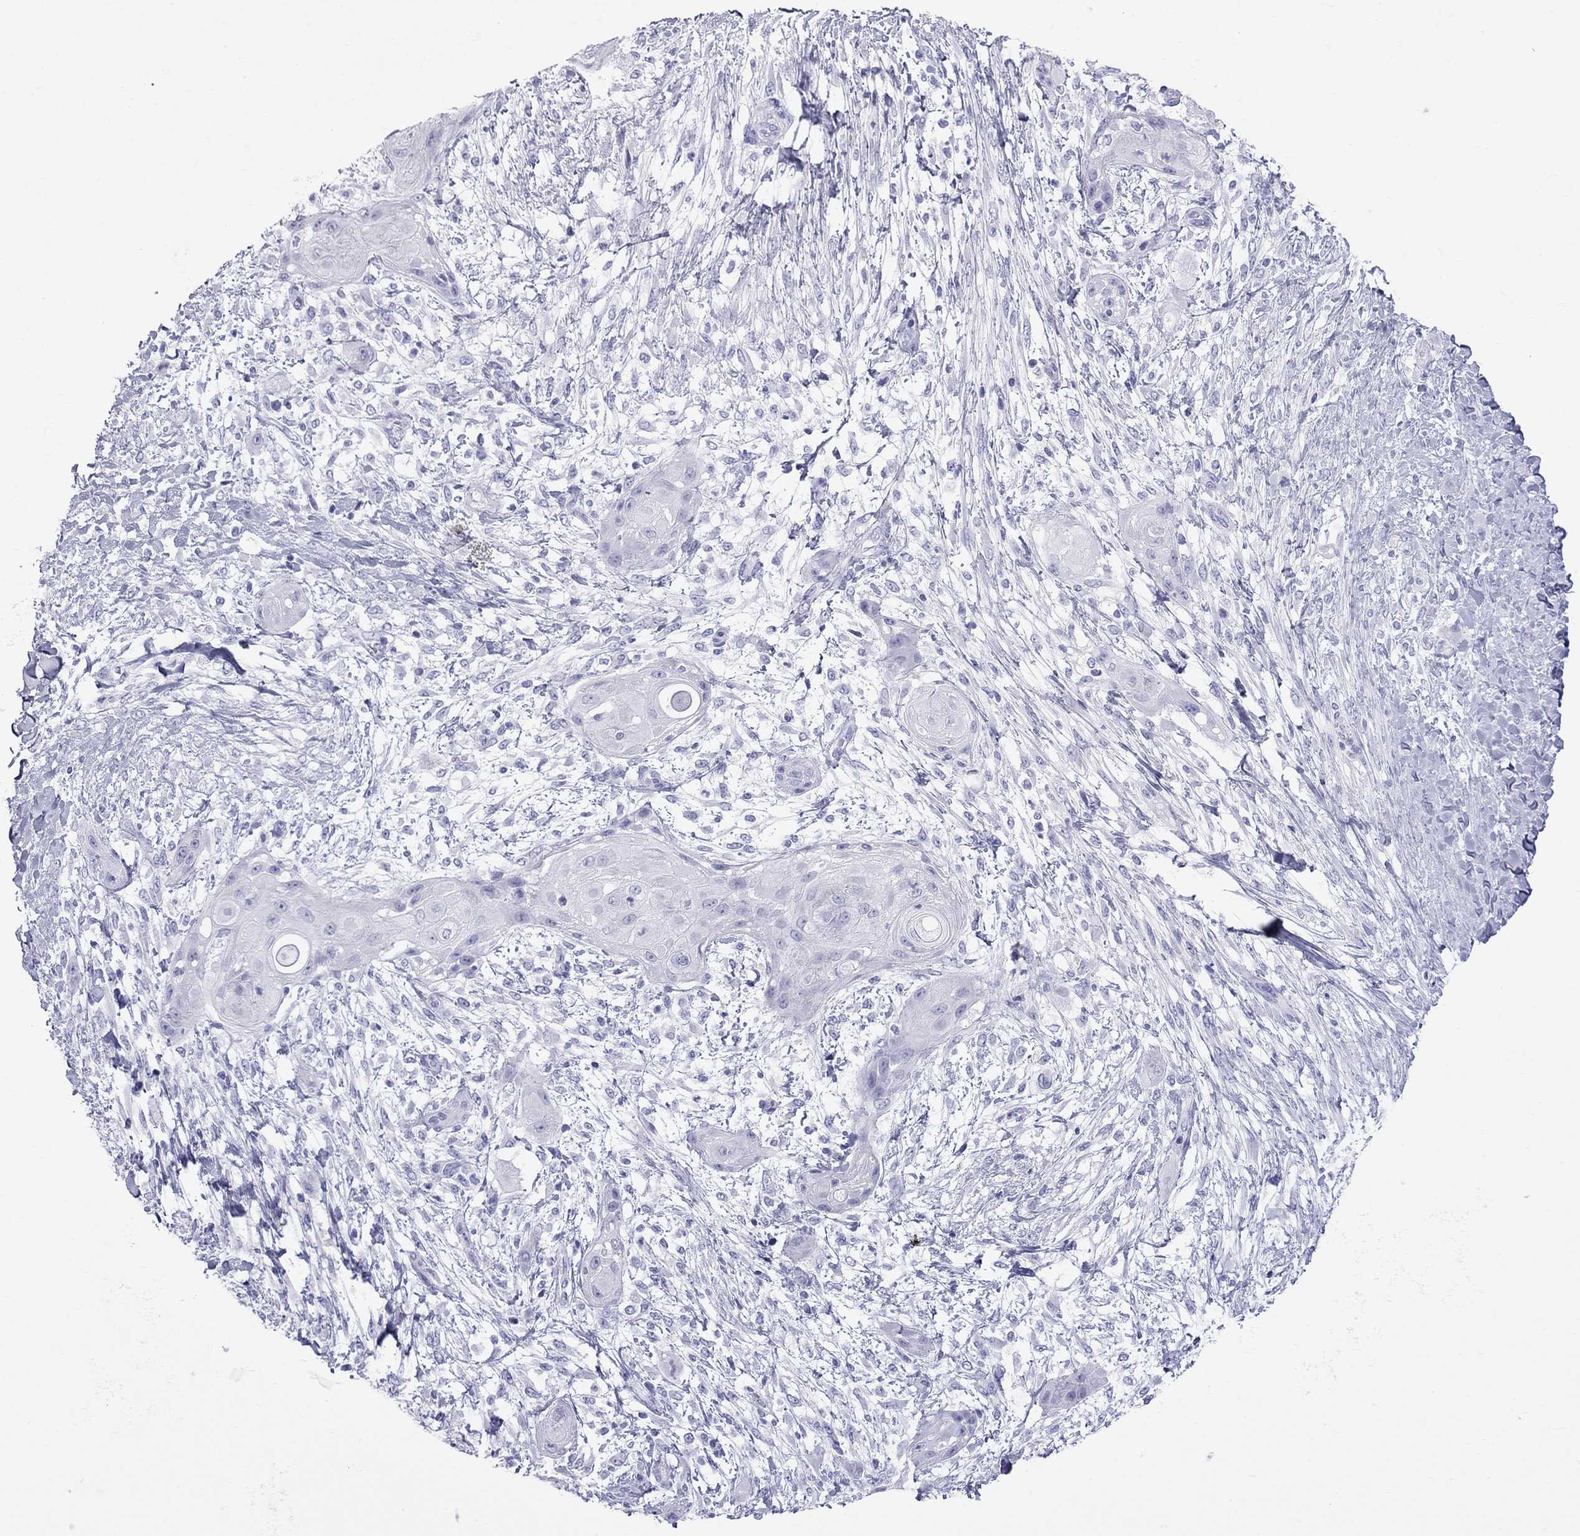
{"staining": {"intensity": "negative", "quantity": "none", "location": "none"}, "tissue": "skin cancer", "cell_type": "Tumor cells", "image_type": "cancer", "snomed": [{"axis": "morphology", "description": "Squamous cell carcinoma, NOS"}, {"axis": "topography", "description": "Skin"}], "caption": "High power microscopy histopathology image of an IHC histopathology image of squamous cell carcinoma (skin), revealing no significant expression in tumor cells. (DAB IHC visualized using brightfield microscopy, high magnification).", "gene": "TRPM3", "patient": {"sex": "male", "age": 62}}